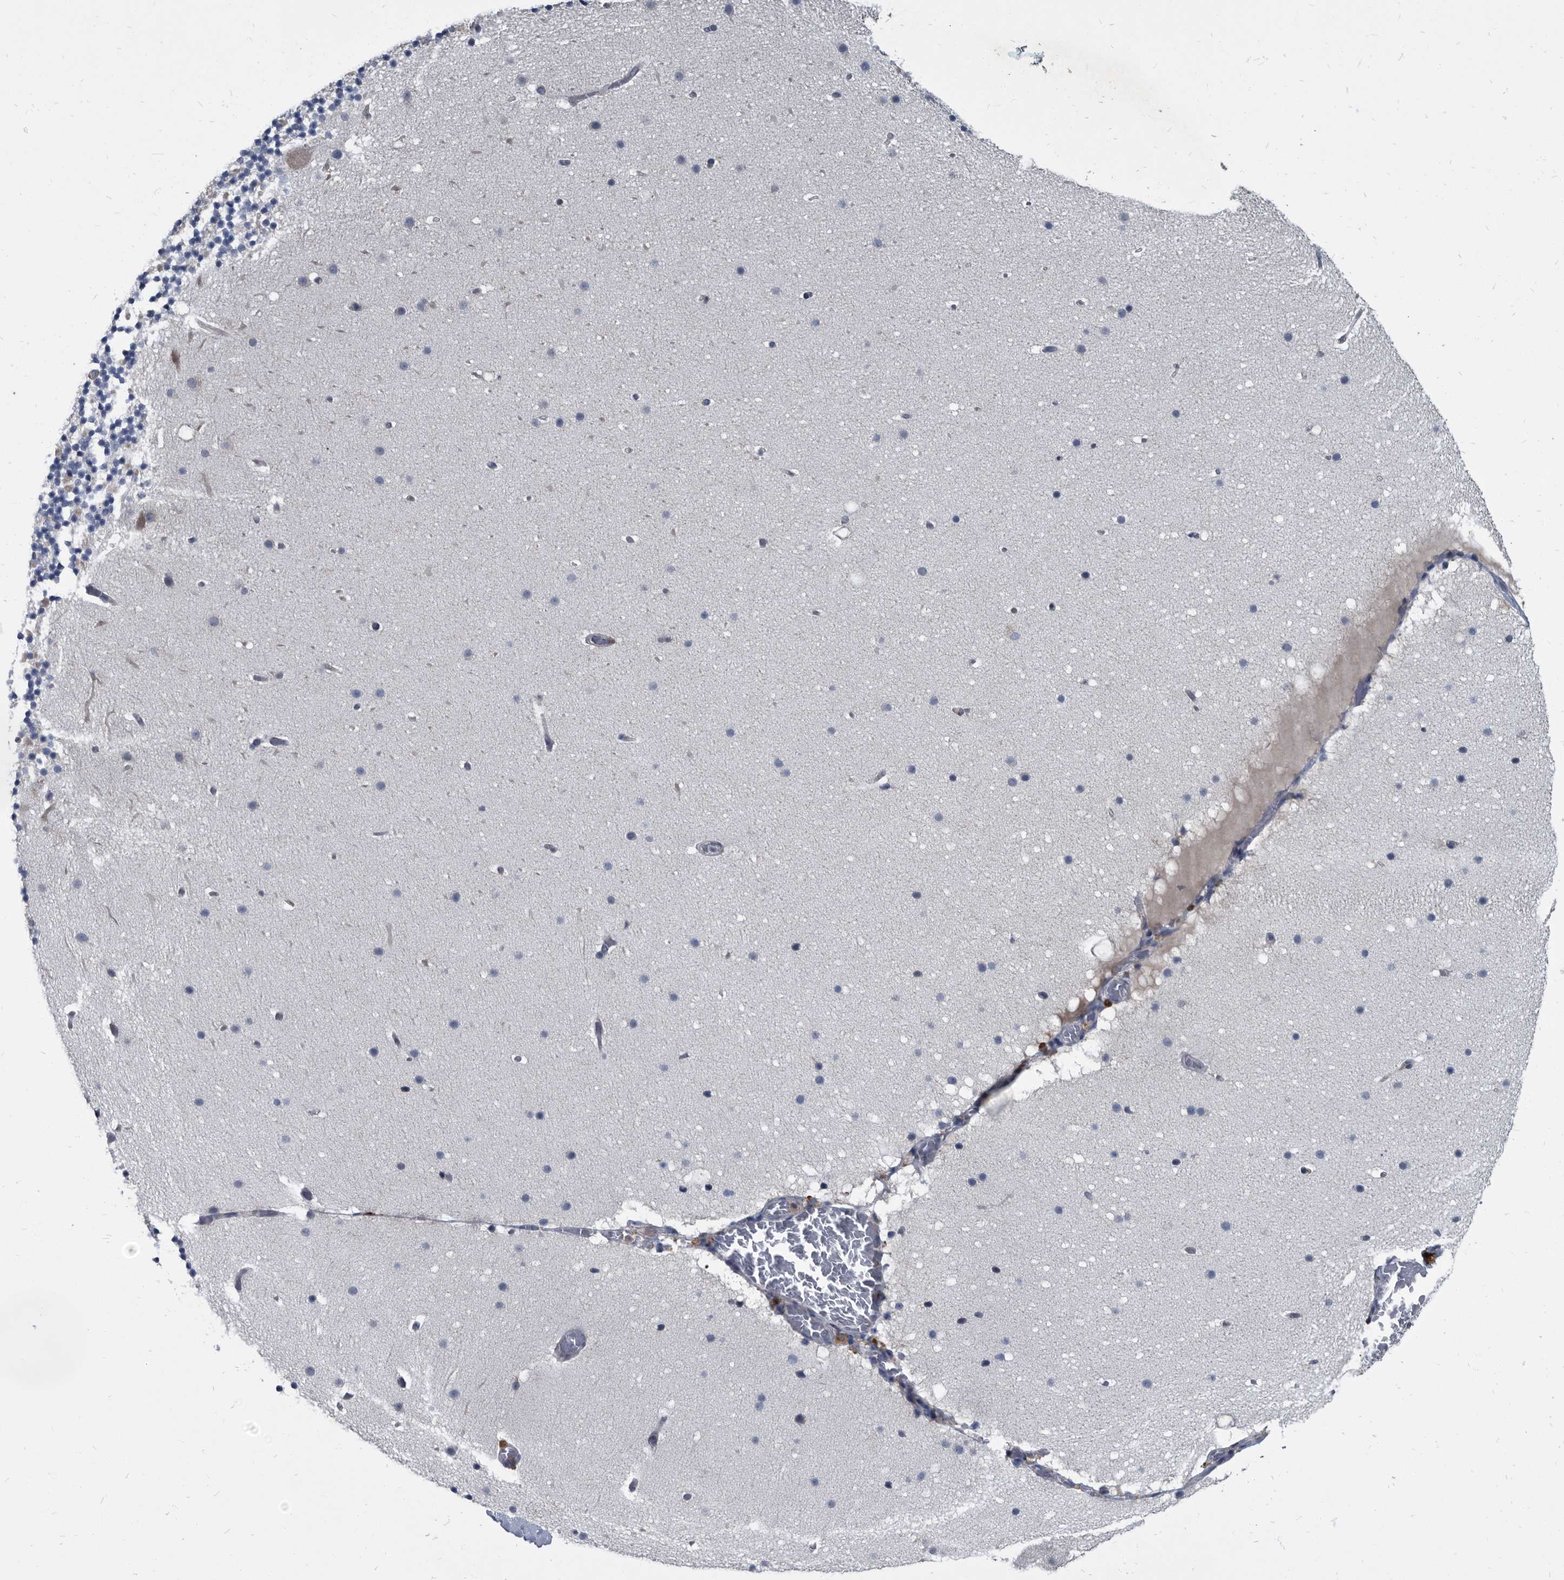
{"staining": {"intensity": "negative", "quantity": "none", "location": "none"}, "tissue": "cerebellum", "cell_type": "Cells in granular layer", "image_type": "normal", "snomed": [{"axis": "morphology", "description": "Normal tissue, NOS"}, {"axis": "topography", "description": "Cerebellum"}], "caption": "Immunohistochemical staining of normal cerebellum demonstrates no significant expression in cells in granular layer.", "gene": "CDV3", "patient": {"sex": "male", "age": 57}}